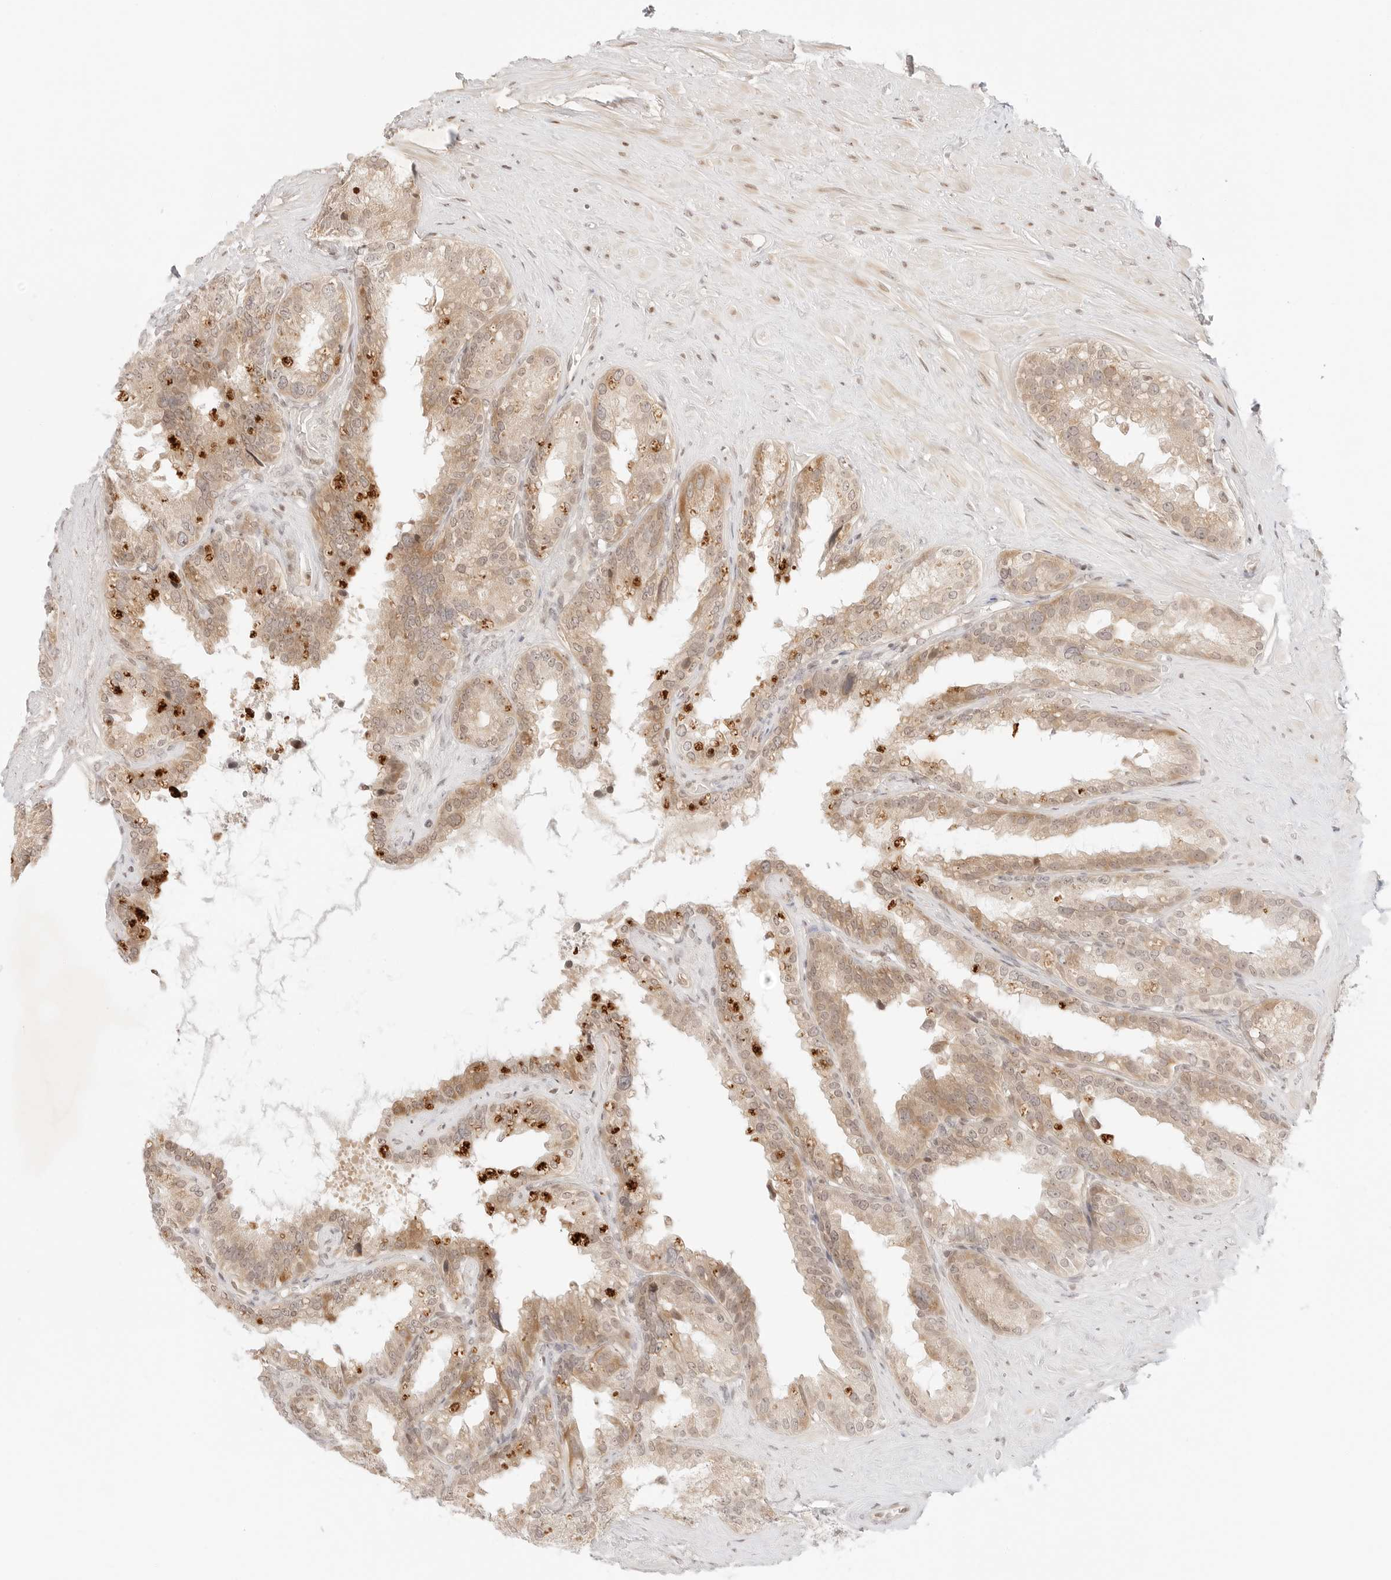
{"staining": {"intensity": "moderate", "quantity": ">75%", "location": "cytoplasmic/membranous,nuclear"}, "tissue": "seminal vesicle", "cell_type": "Glandular cells", "image_type": "normal", "snomed": [{"axis": "morphology", "description": "Normal tissue, NOS"}, {"axis": "topography", "description": "Seminal veicle"}], "caption": "This histopathology image shows IHC staining of unremarkable seminal vesicle, with medium moderate cytoplasmic/membranous,nuclear expression in approximately >75% of glandular cells.", "gene": "RPS6KL1", "patient": {"sex": "male", "age": 80}}